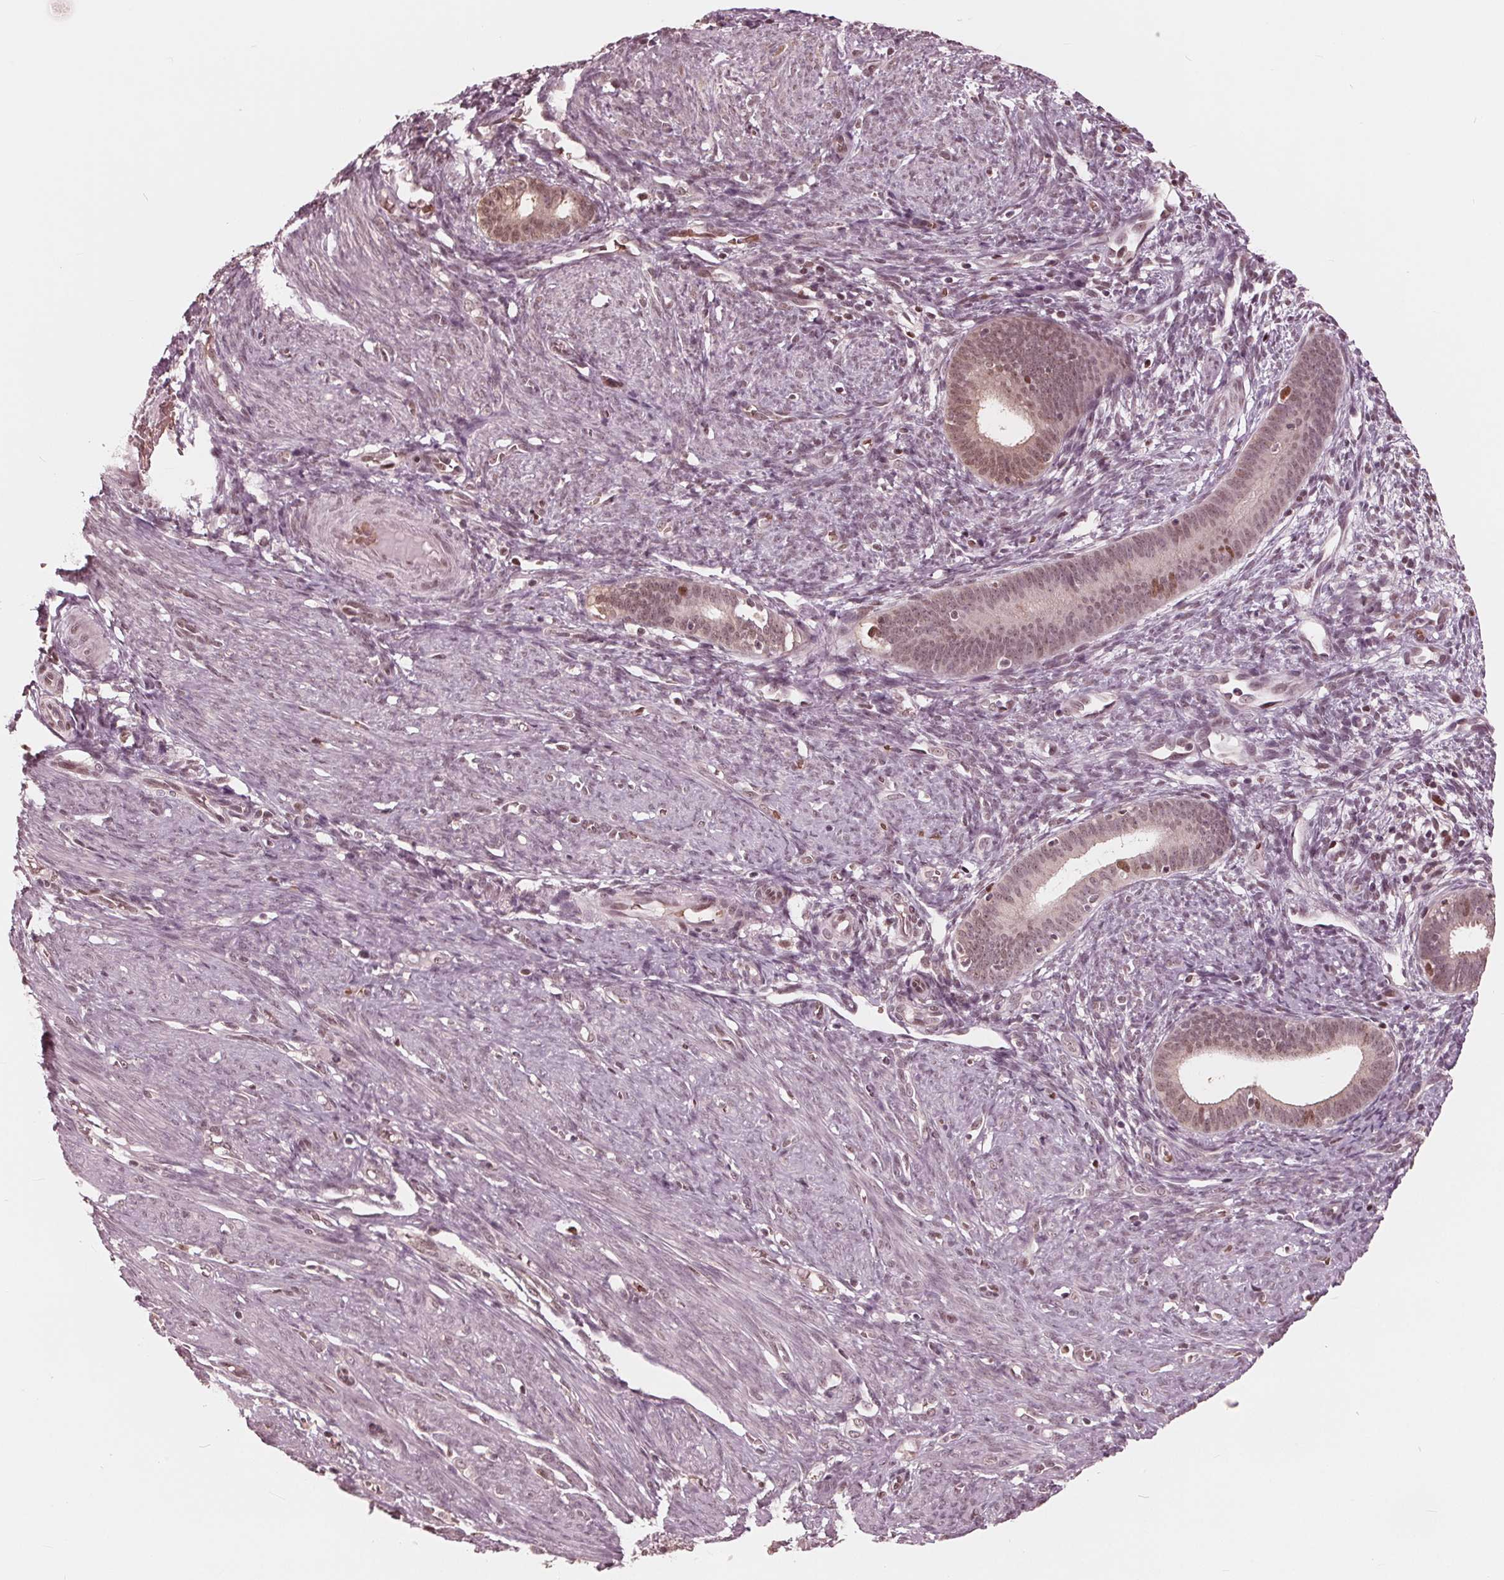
{"staining": {"intensity": "moderate", "quantity": ">75%", "location": "nuclear"}, "tissue": "endometrial cancer", "cell_type": "Tumor cells", "image_type": "cancer", "snomed": [{"axis": "morphology", "description": "Adenocarcinoma, NOS"}, {"axis": "topography", "description": "Endometrium"}], "caption": "This is a micrograph of immunohistochemistry staining of endometrial cancer, which shows moderate staining in the nuclear of tumor cells.", "gene": "HIRIP3", "patient": {"sex": "female", "age": 51}}